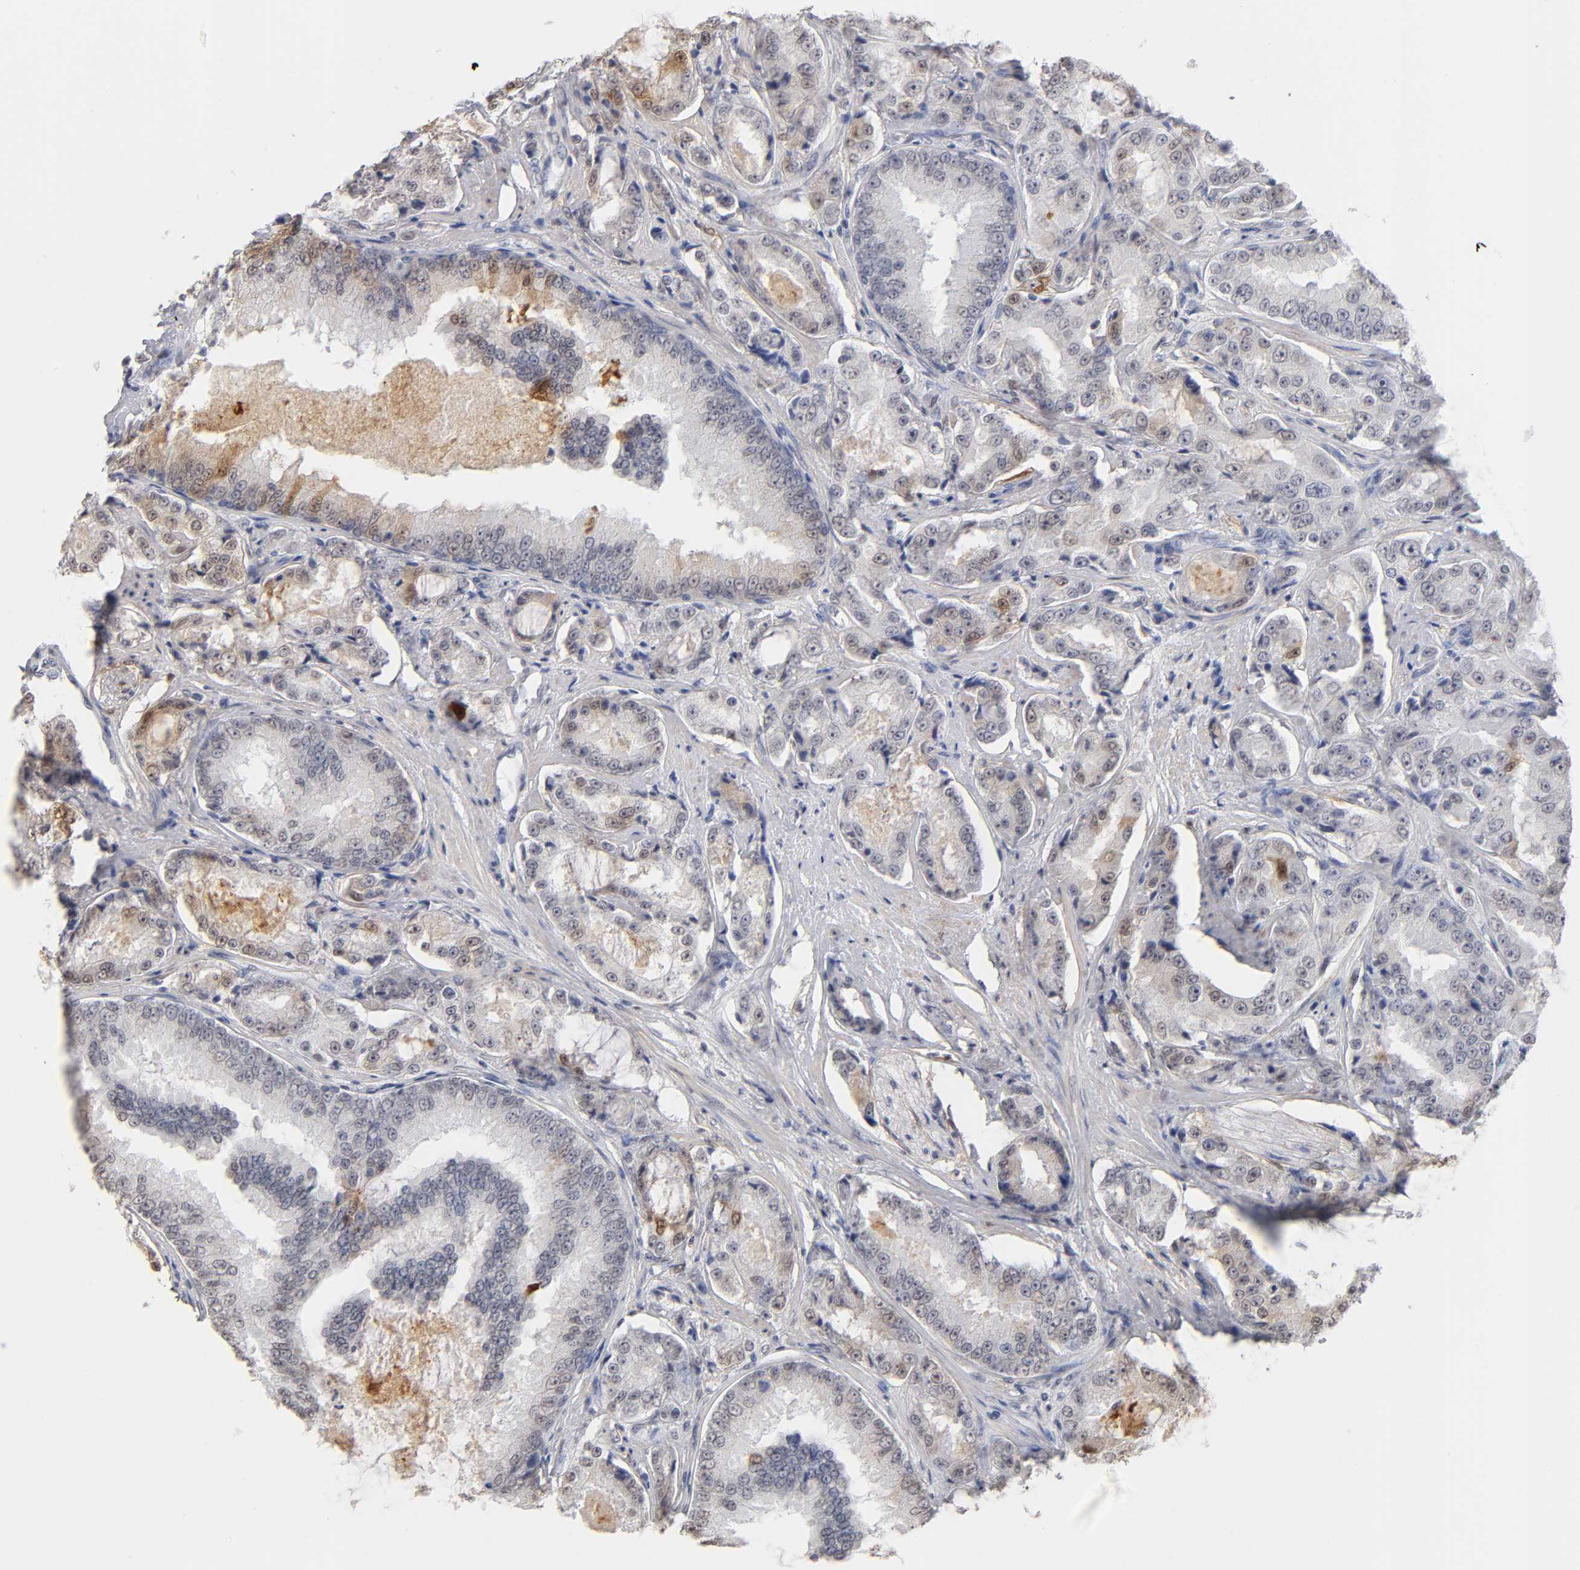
{"staining": {"intensity": "moderate", "quantity": "25%-75%", "location": "cytoplasmic/membranous,nuclear"}, "tissue": "prostate cancer", "cell_type": "Tumor cells", "image_type": "cancer", "snomed": [{"axis": "morphology", "description": "Adenocarcinoma, High grade"}, {"axis": "topography", "description": "Prostate"}], "caption": "Immunohistochemistry of prostate cancer exhibits medium levels of moderate cytoplasmic/membranous and nuclear expression in about 25%-75% of tumor cells.", "gene": "CRABP2", "patient": {"sex": "male", "age": 73}}